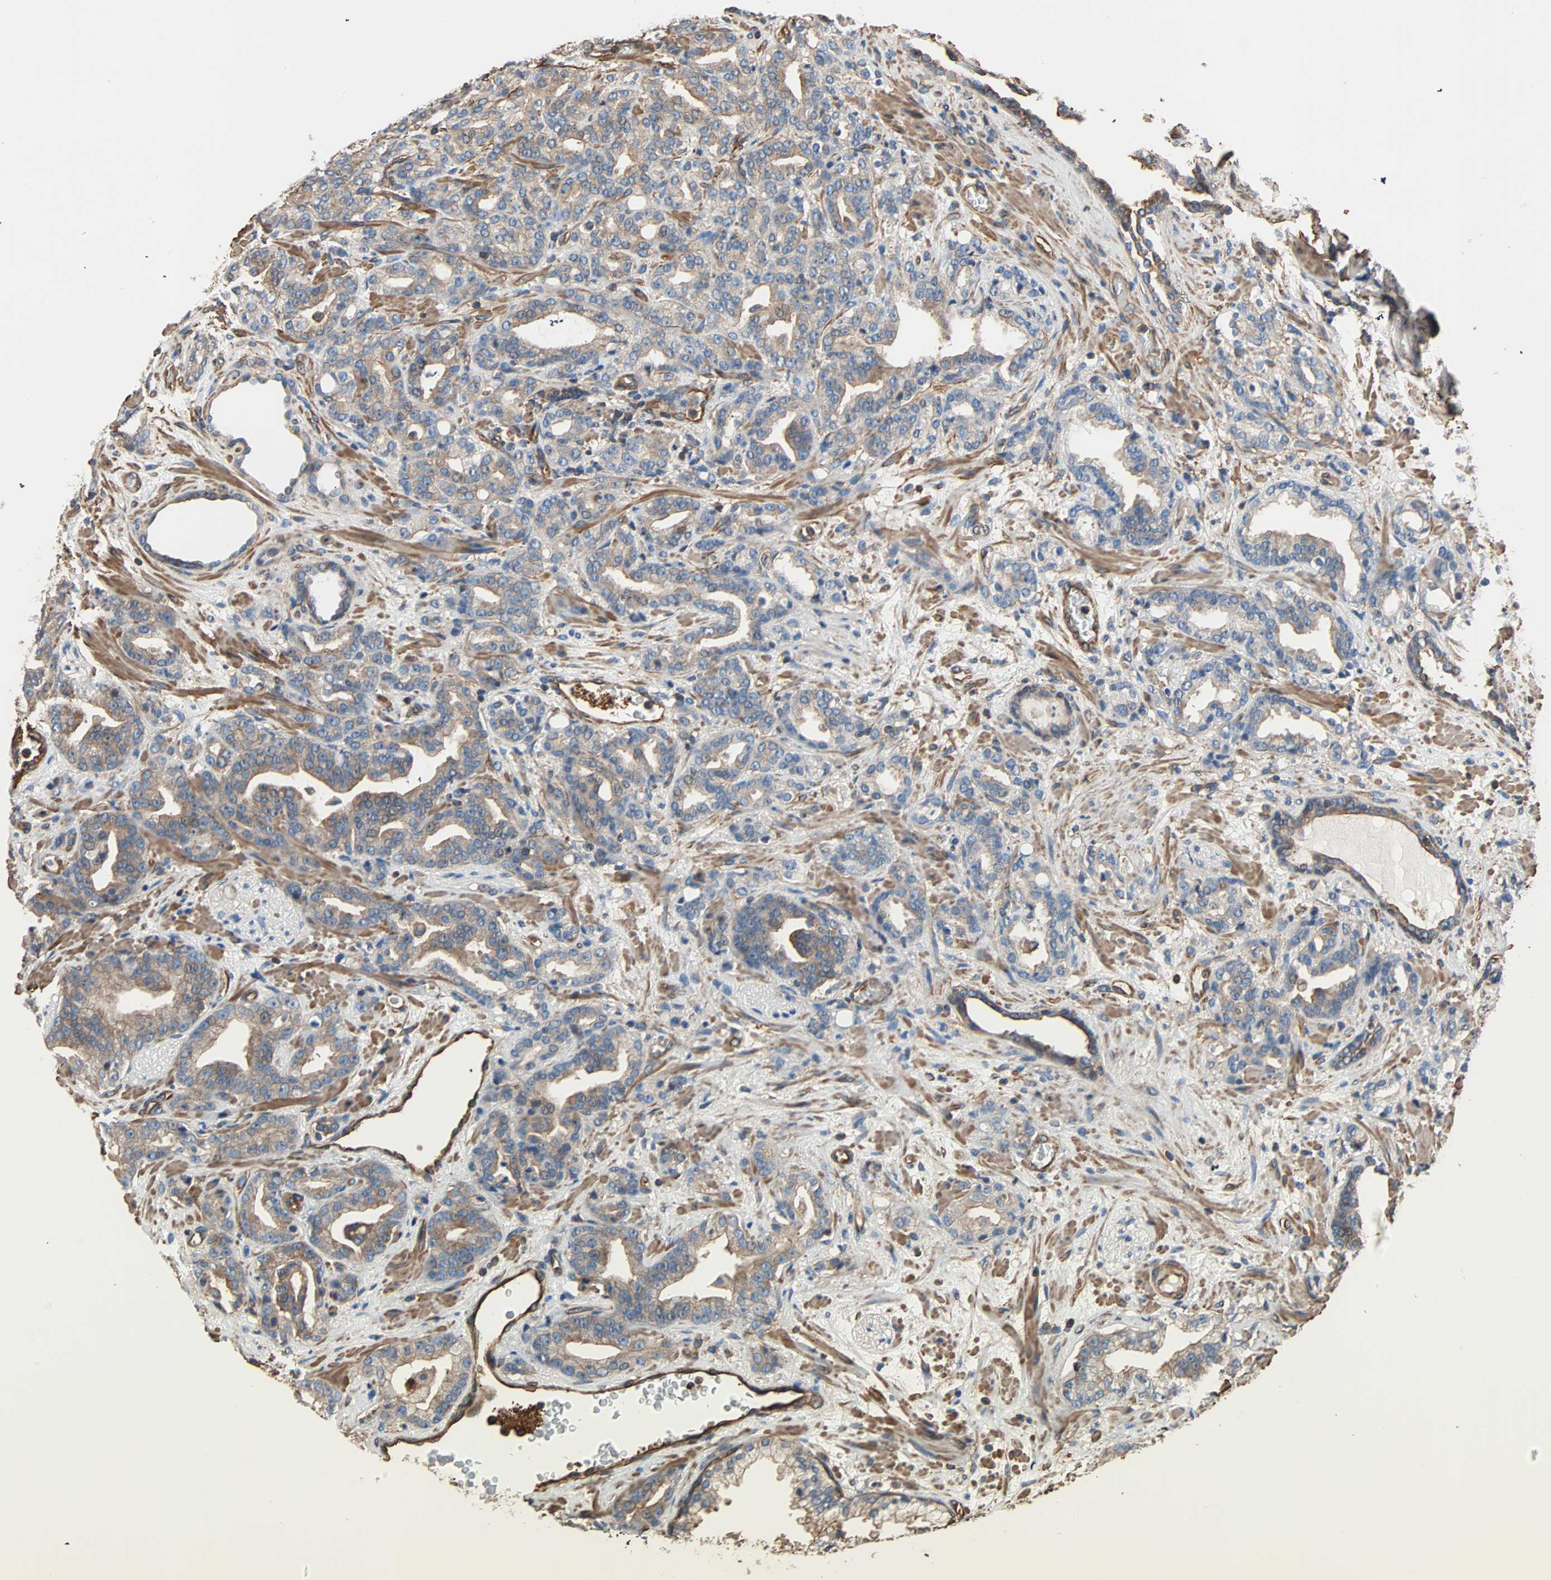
{"staining": {"intensity": "weak", "quantity": "25%-75%", "location": "cytoplasmic/membranous"}, "tissue": "prostate cancer", "cell_type": "Tumor cells", "image_type": "cancer", "snomed": [{"axis": "morphology", "description": "Adenocarcinoma, Low grade"}, {"axis": "topography", "description": "Prostate"}], "caption": "Immunohistochemical staining of human prostate cancer reveals low levels of weak cytoplasmic/membranous protein positivity in approximately 25%-75% of tumor cells.", "gene": "GALNT10", "patient": {"sex": "male", "age": 63}}